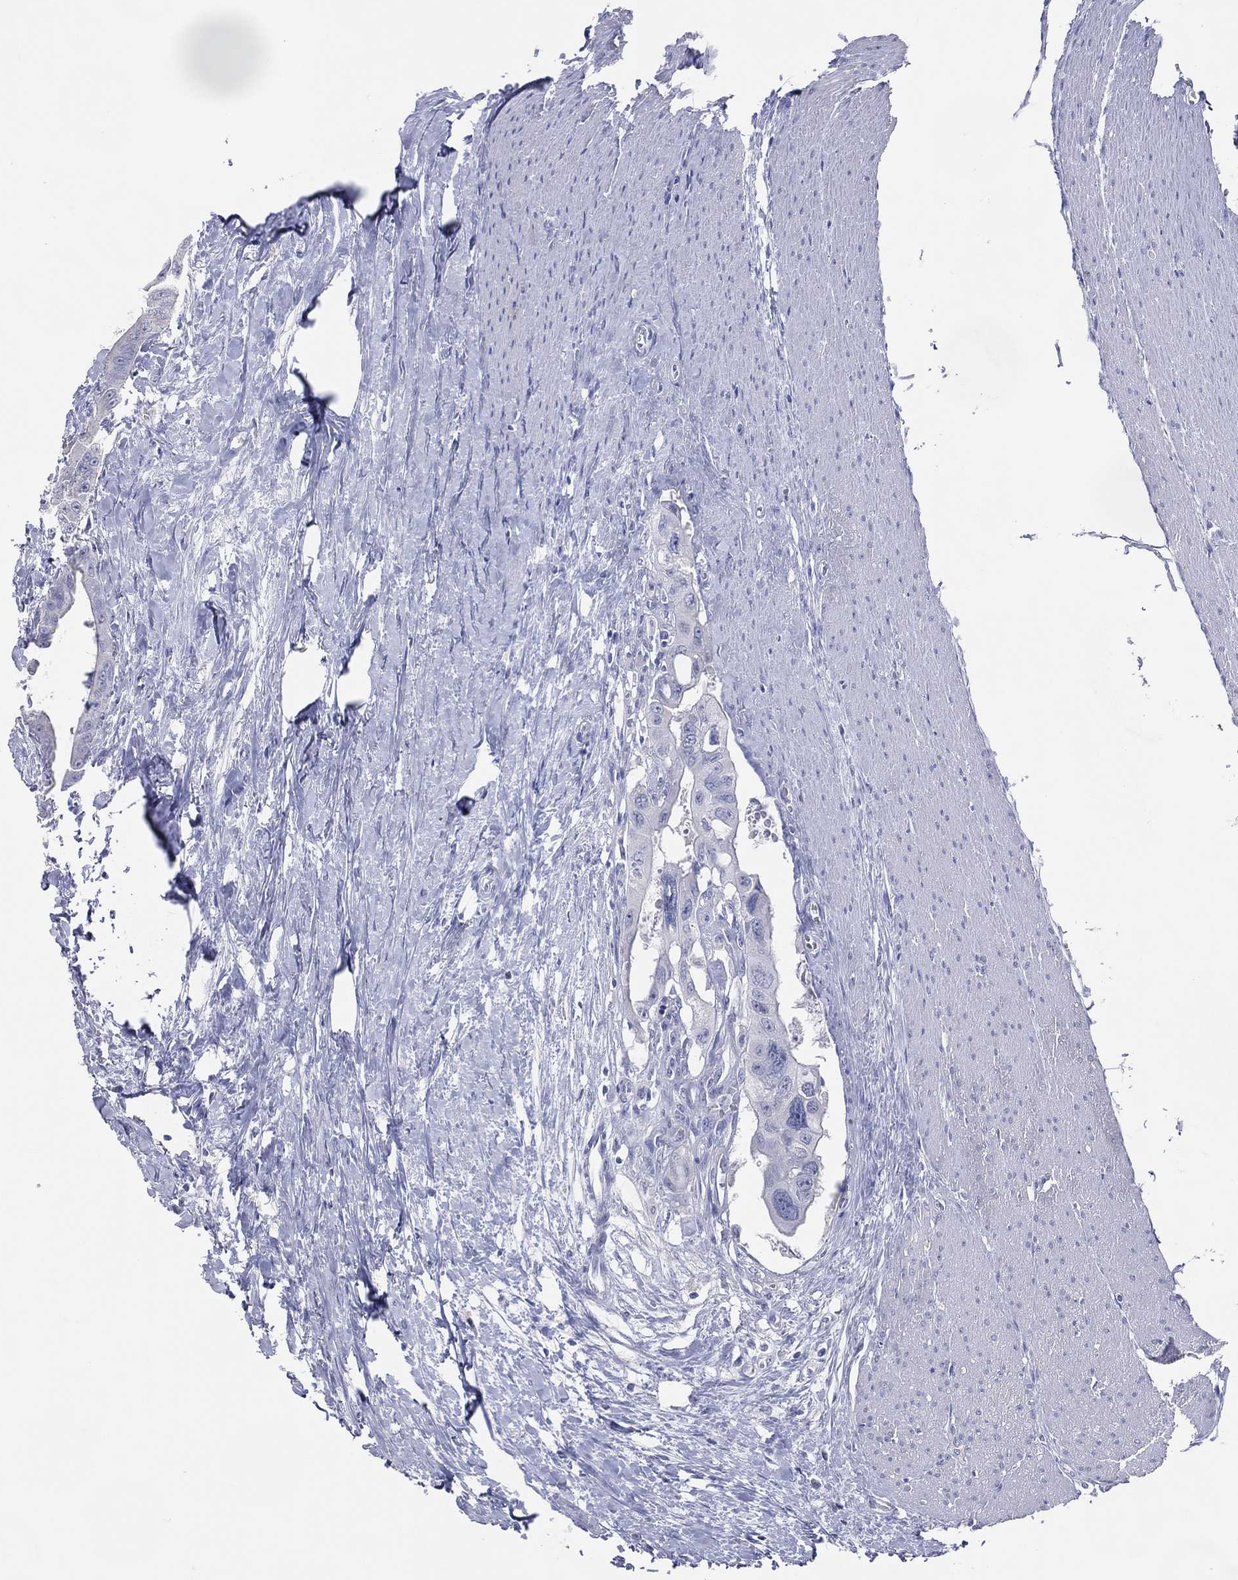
{"staining": {"intensity": "negative", "quantity": "none", "location": "none"}, "tissue": "colorectal cancer", "cell_type": "Tumor cells", "image_type": "cancer", "snomed": [{"axis": "morphology", "description": "Adenocarcinoma, NOS"}, {"axis": "topography", "description": "Rectum"}], "caption": "Immunohistochemical staining of human adenocarcinoma (colorectal) demonstrates no significant positivity in tumor cells.", "gene": "DNAH6", "patient": {"sex": "male", "age": 64}}